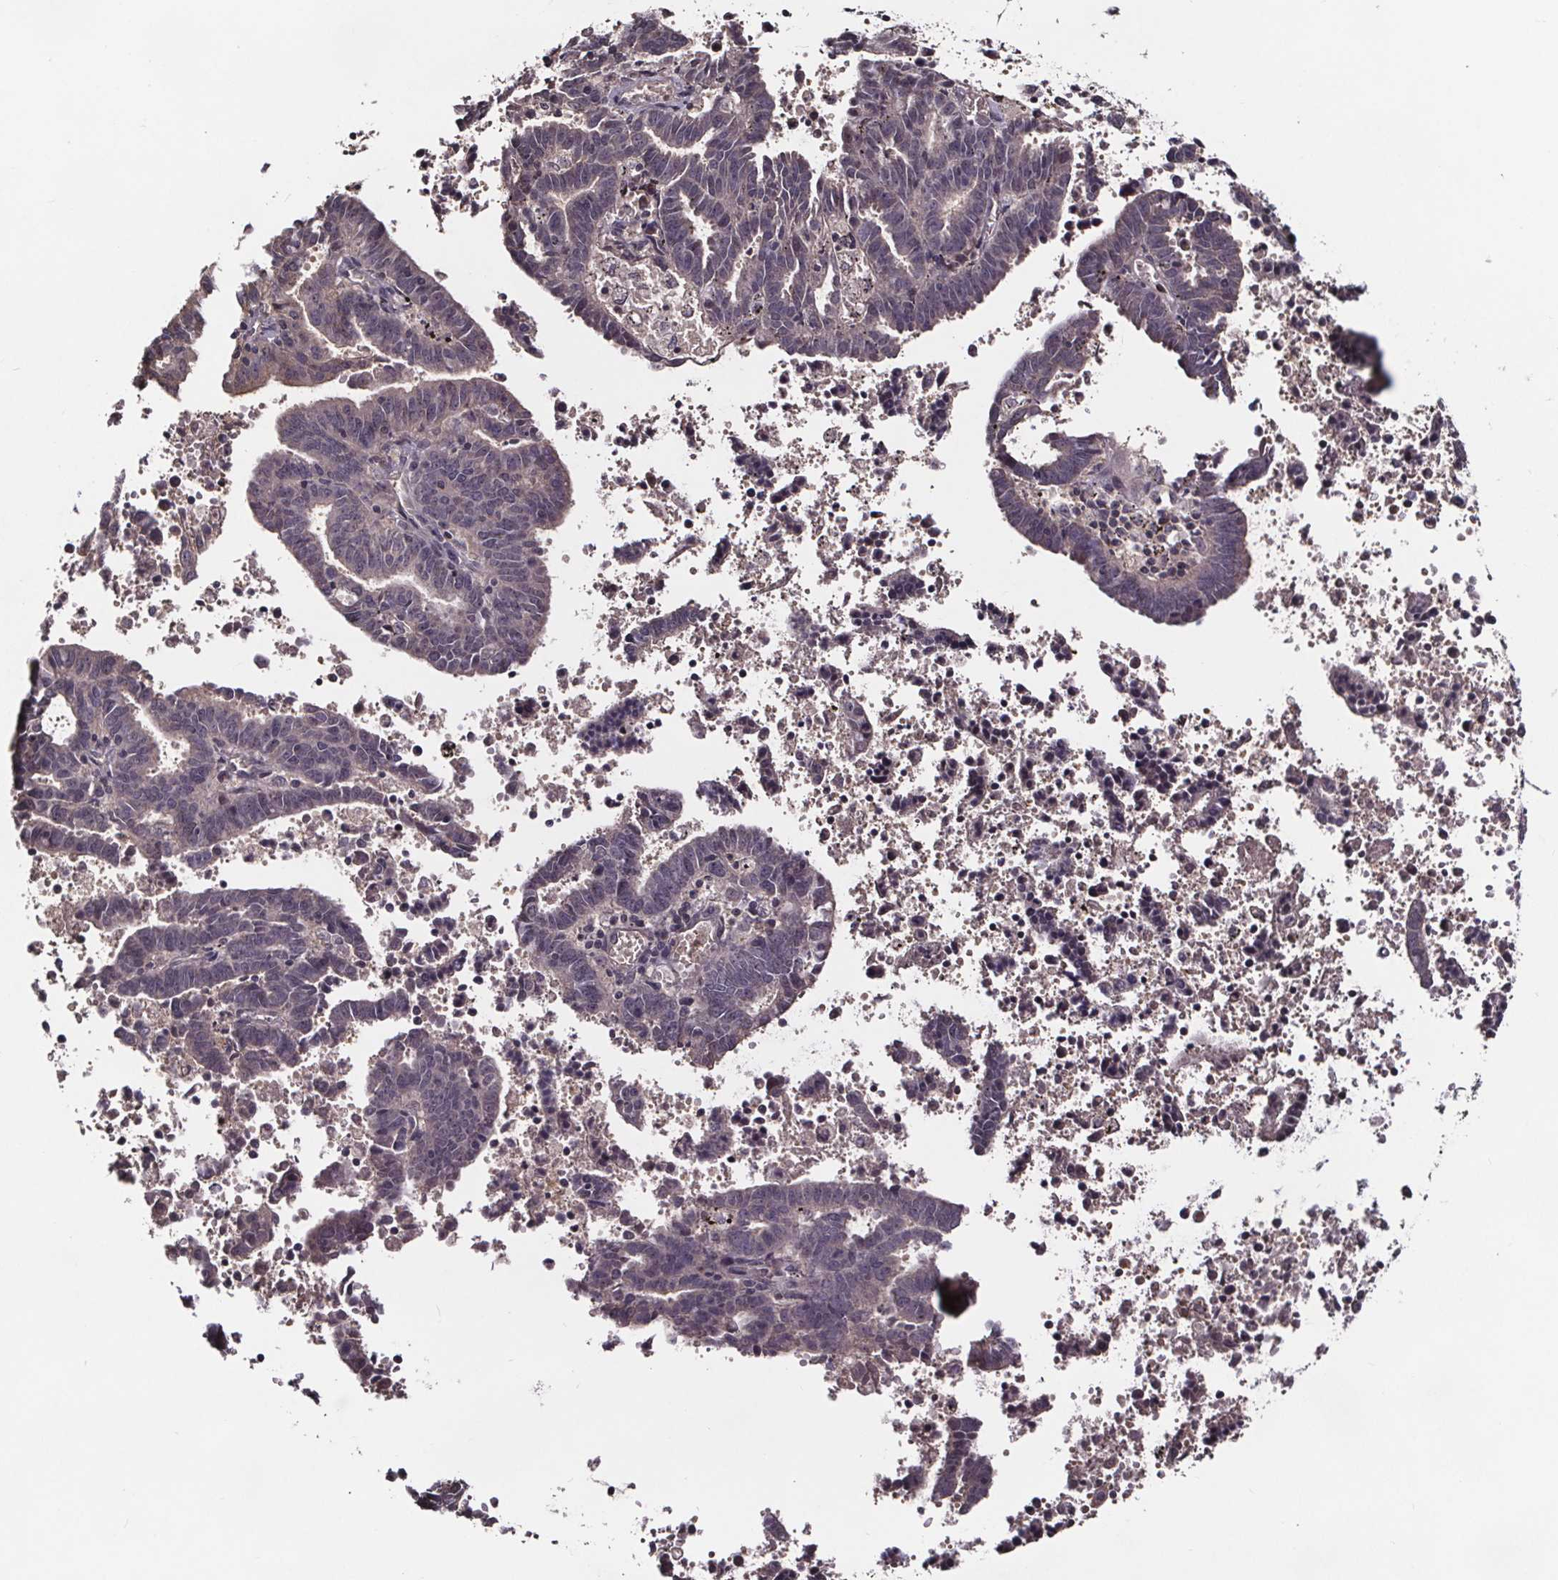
{"staining": {"intensity": "negative", "quantity": "none", "location": "none"}, "tissue": "endometrial cancer", "cell_type": "Tumor cells", "image_type": "cancer", "snomed": [{"axis": "morphology", "description": "Adenocarcinoma, NOS"}, {"axis": "topography", "description": "Uterus"}], "caption": "Immunohistochemistry (IHC) photomicrograph of endometrial cancer (adenocarcinoma) stained for a protein (brown), which exhibits no staining in tumor cells.", "gene": "SMIM1", "patient": {"sex": "female", "age": 83}}